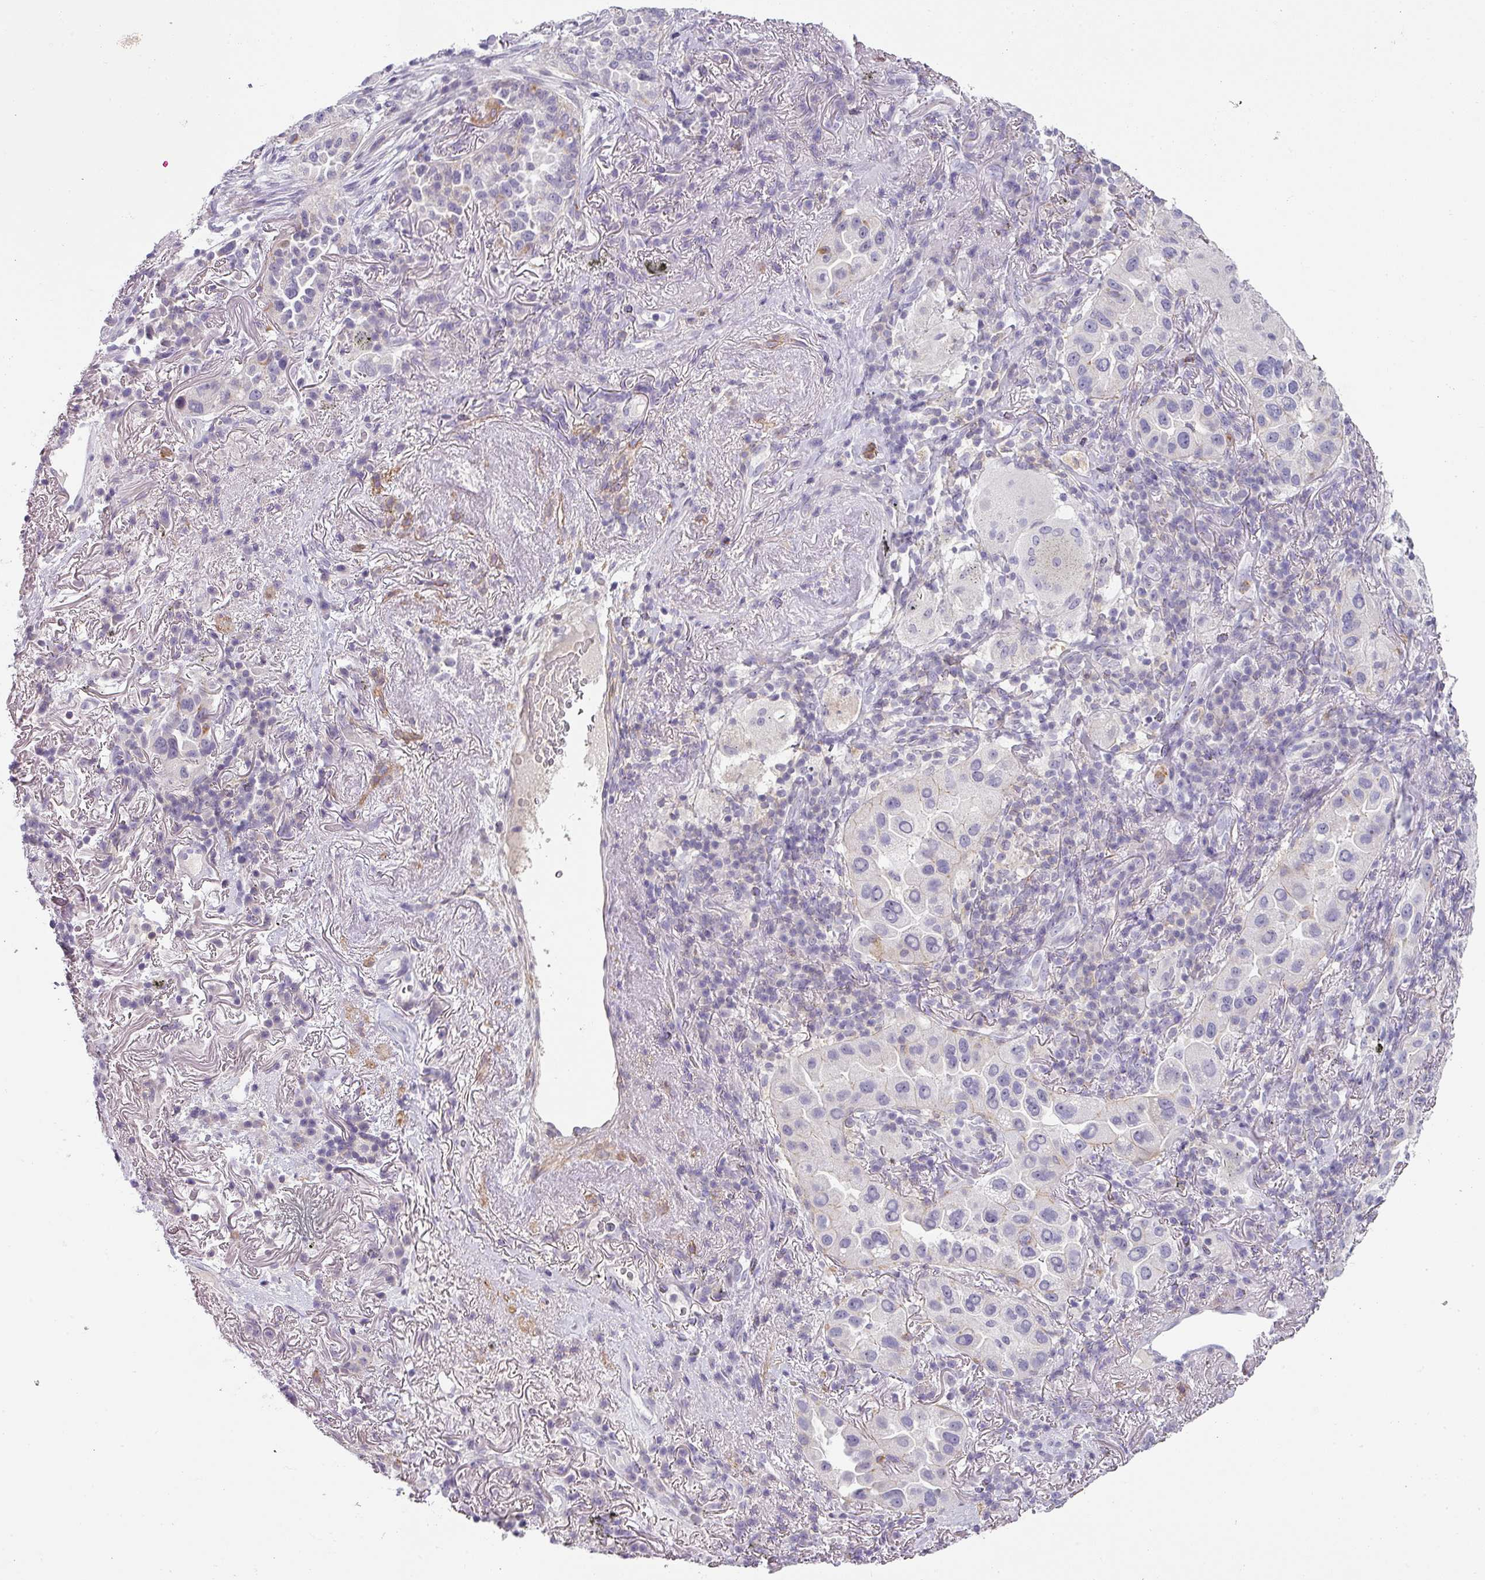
{"staining": {"intensity": "negative", "quantity": "none", "location": "none"}, "tissue": "lung cancer", "cell_type": "Tumor cells", "image_type": "cancer", "snomed": [{"axis": "morphology", "description": "Adenocarcinoma, NOS"}, {"axis": "topography", "description": "Lung"}], "caption": "Lung cancer was stained to show a protein in brown. There is no significant expression in tumor cells.", "gene": "BTLA", "patient": {"sex": "female", "age": 69}}